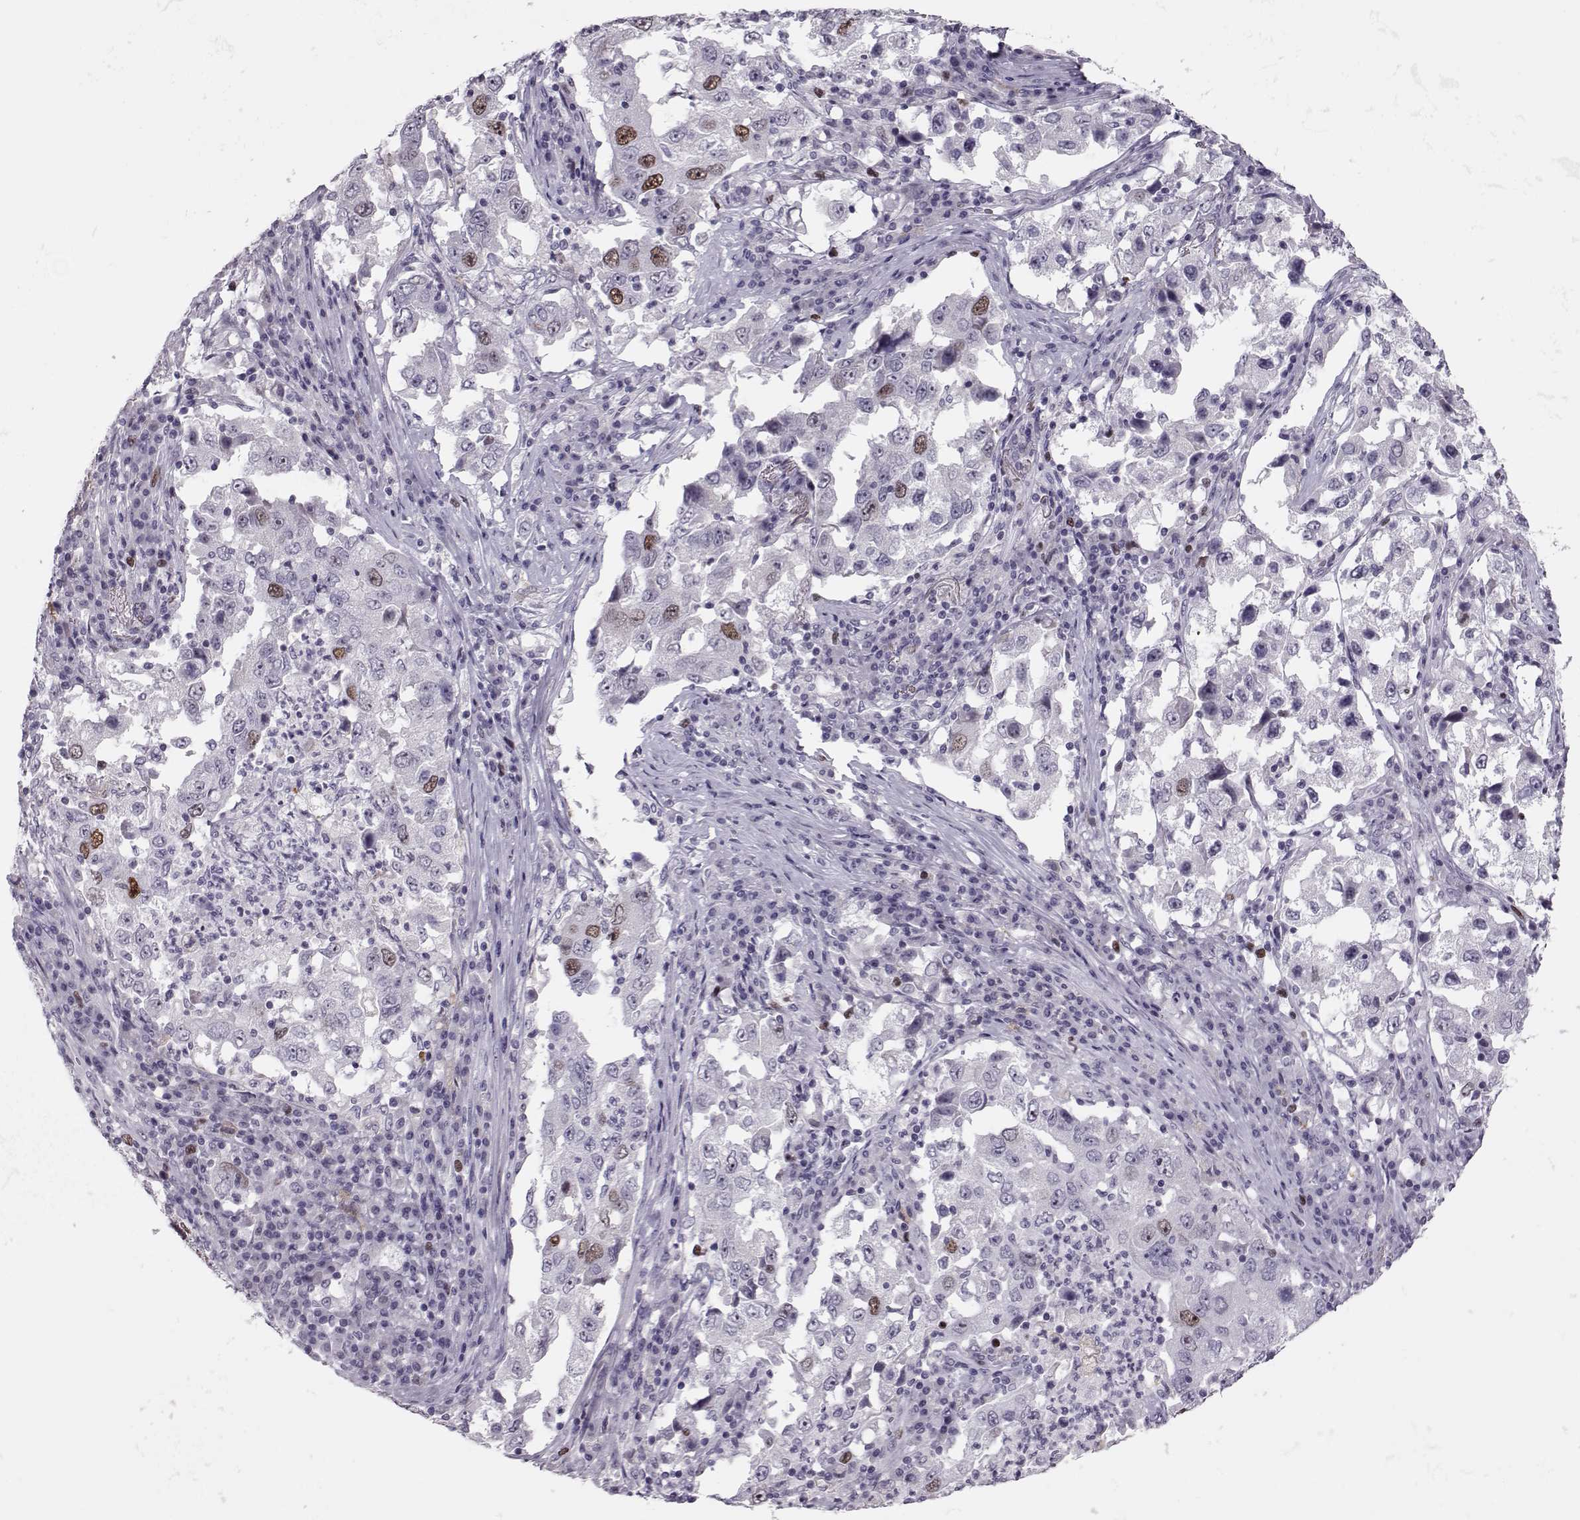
{"staining": {"intensity": "moderate", "quantity": "<25%", "location": "nuclear"}, "tissue": "lung cancer", "cell_type": "Tumor cells", "image_type": "cancer", "snomed": [{"axis": "morphology", "description": "Adenocarcinoma, NOS"}, {"axis": "topography", "description": "Lung"}], "caption": "Tumor cells reveal low levels of moderate nuclear positivity in about <25% of cells in human lung adenocarcinoma.", "gene": "SGO1", "patient": {"sex": "male", "age": 73}}